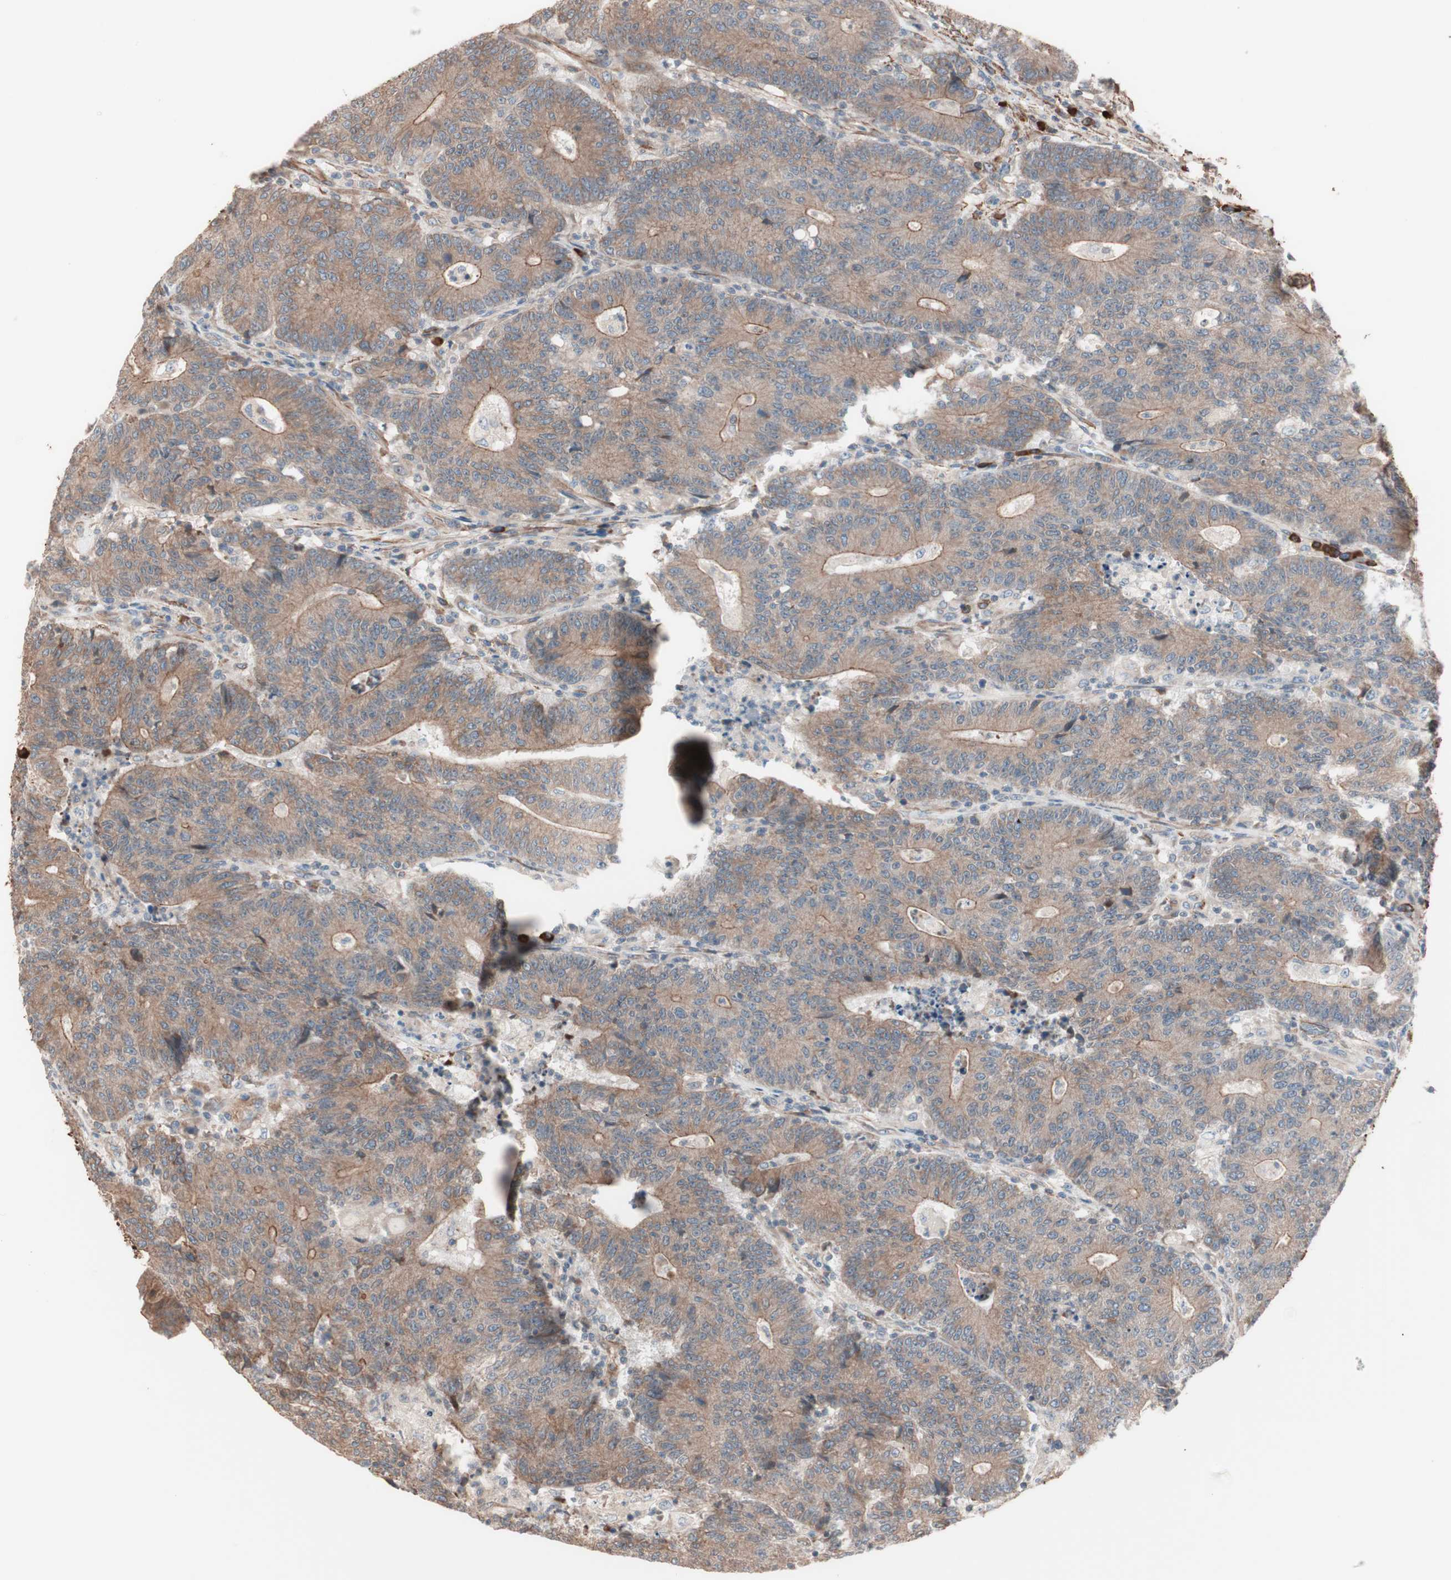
{"staining": {"intensity": "moderate", "quantity": ">75%", "location": "cytoplasmic/membranous"}, "tissue": "colorectal cancer", "cell_type": "Tumor cells", "image_type": "cancer", "snomed": [{"axis": "morphology", "description": "Normal tissue, NOS"}, {"axis": "morphology", "description": "Adenocarcinoma, NOS"}, {"axis": "topography", "description": "Colon"}], "caption": "A high-resolution histopathology image shows IHC staining of colorectal cancer (adenocarcinoma), which shows moderate cytoplasmic/membranous positivity in approximately >75% of tumor cells.", "gene": "ALG5", "patient": {"sex": "female", "age": 75}}